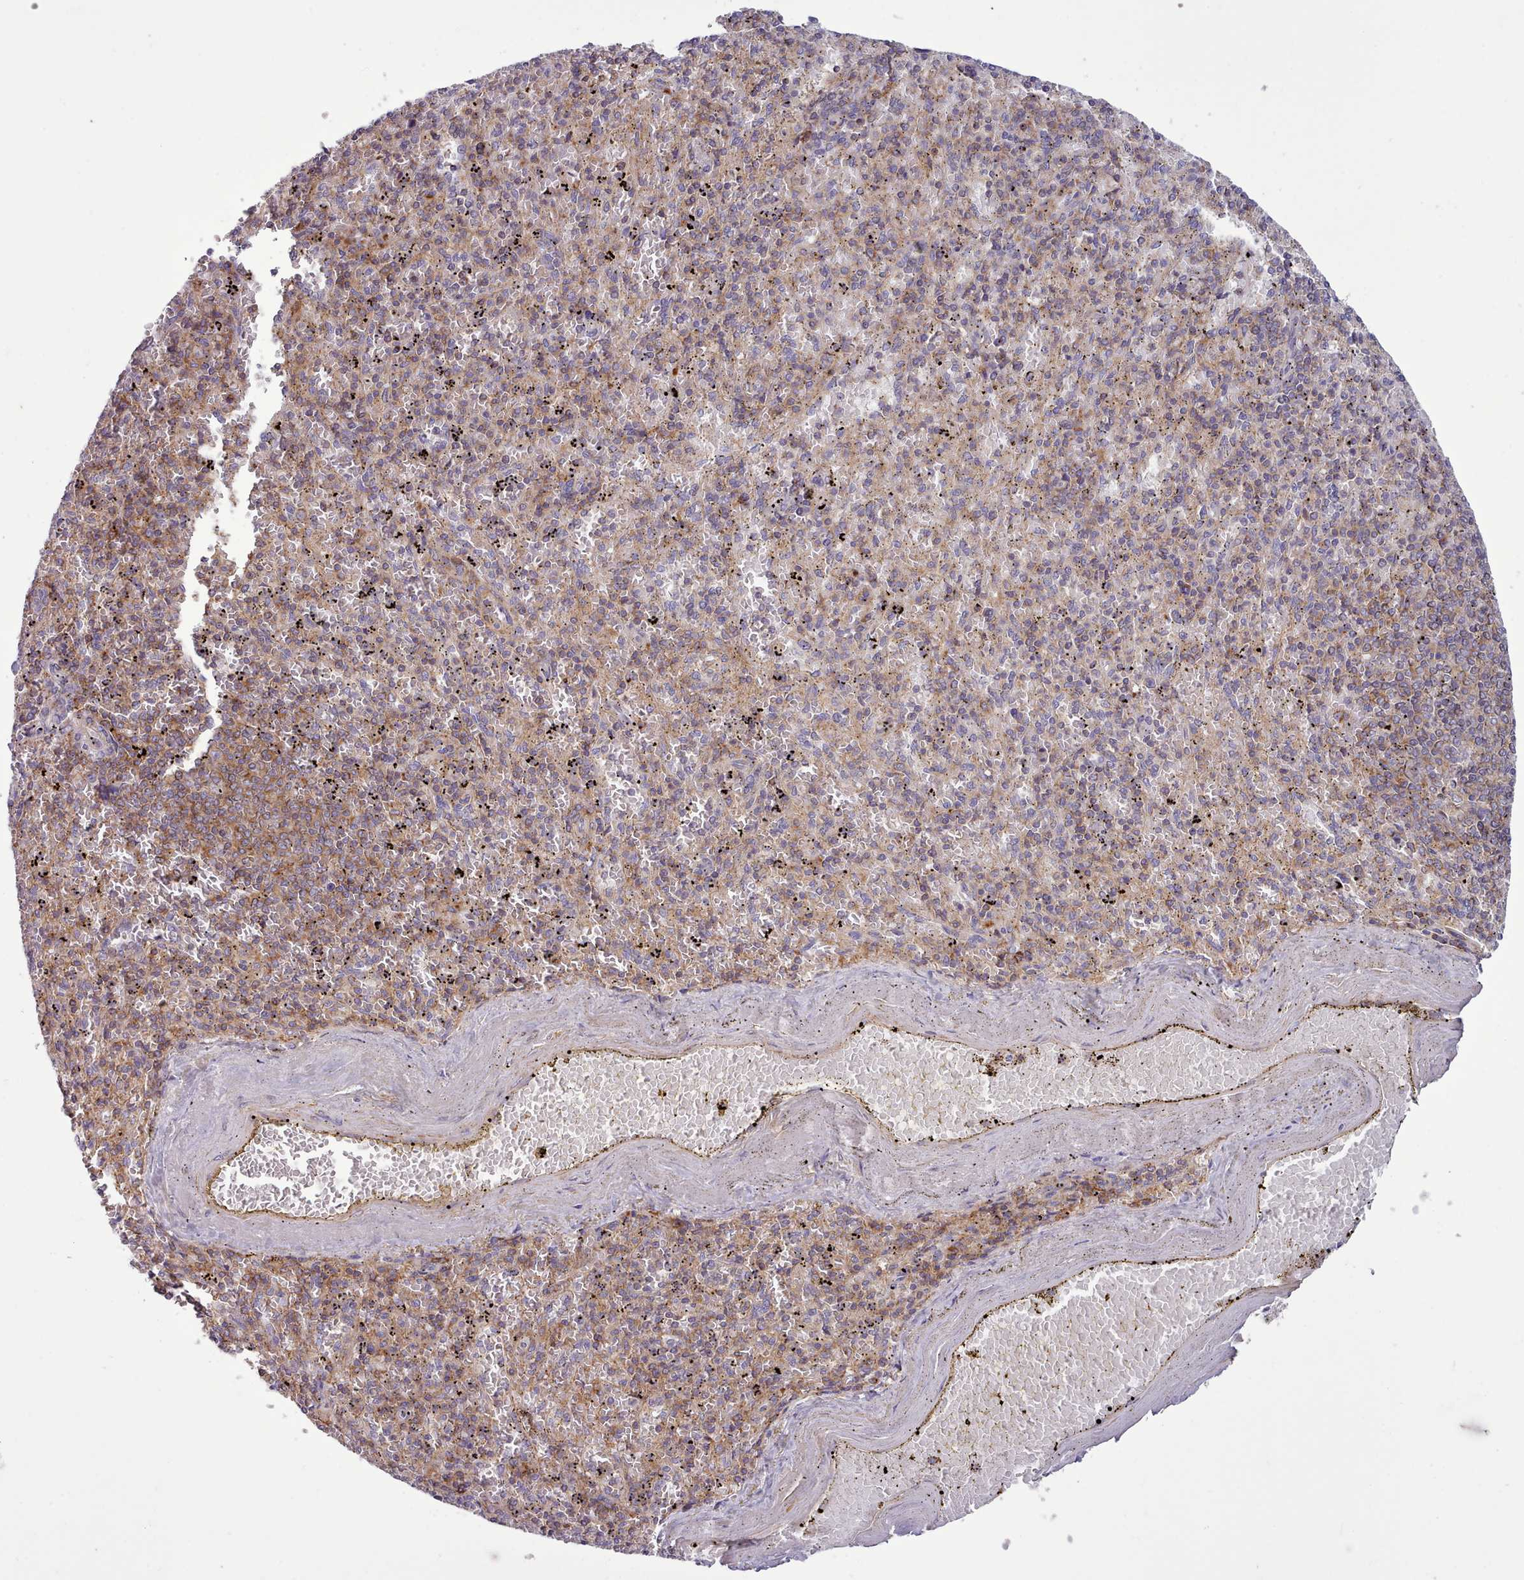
{"staining": {"intensity": "moderate", "quantity": "25%-75%", "location": "cytoplasmic/membranous"}, "tissue": "spleen", "cell_type": "Cells in red pulp", "image_type": "normal", "snomed": [{"axis": "morphology", "description": "Normal tissue, NOS"}, {"axis": "topography", "description": "Spleen"}], "caption": "Immunohistochemical staining of normal spleen exhibits moderate cytoplasmic/membranous protein staining in approximately 25%-75% of cells in red pulp.", "gene": "TENT4B", "patient": {"sex": "male", "age": 82}}